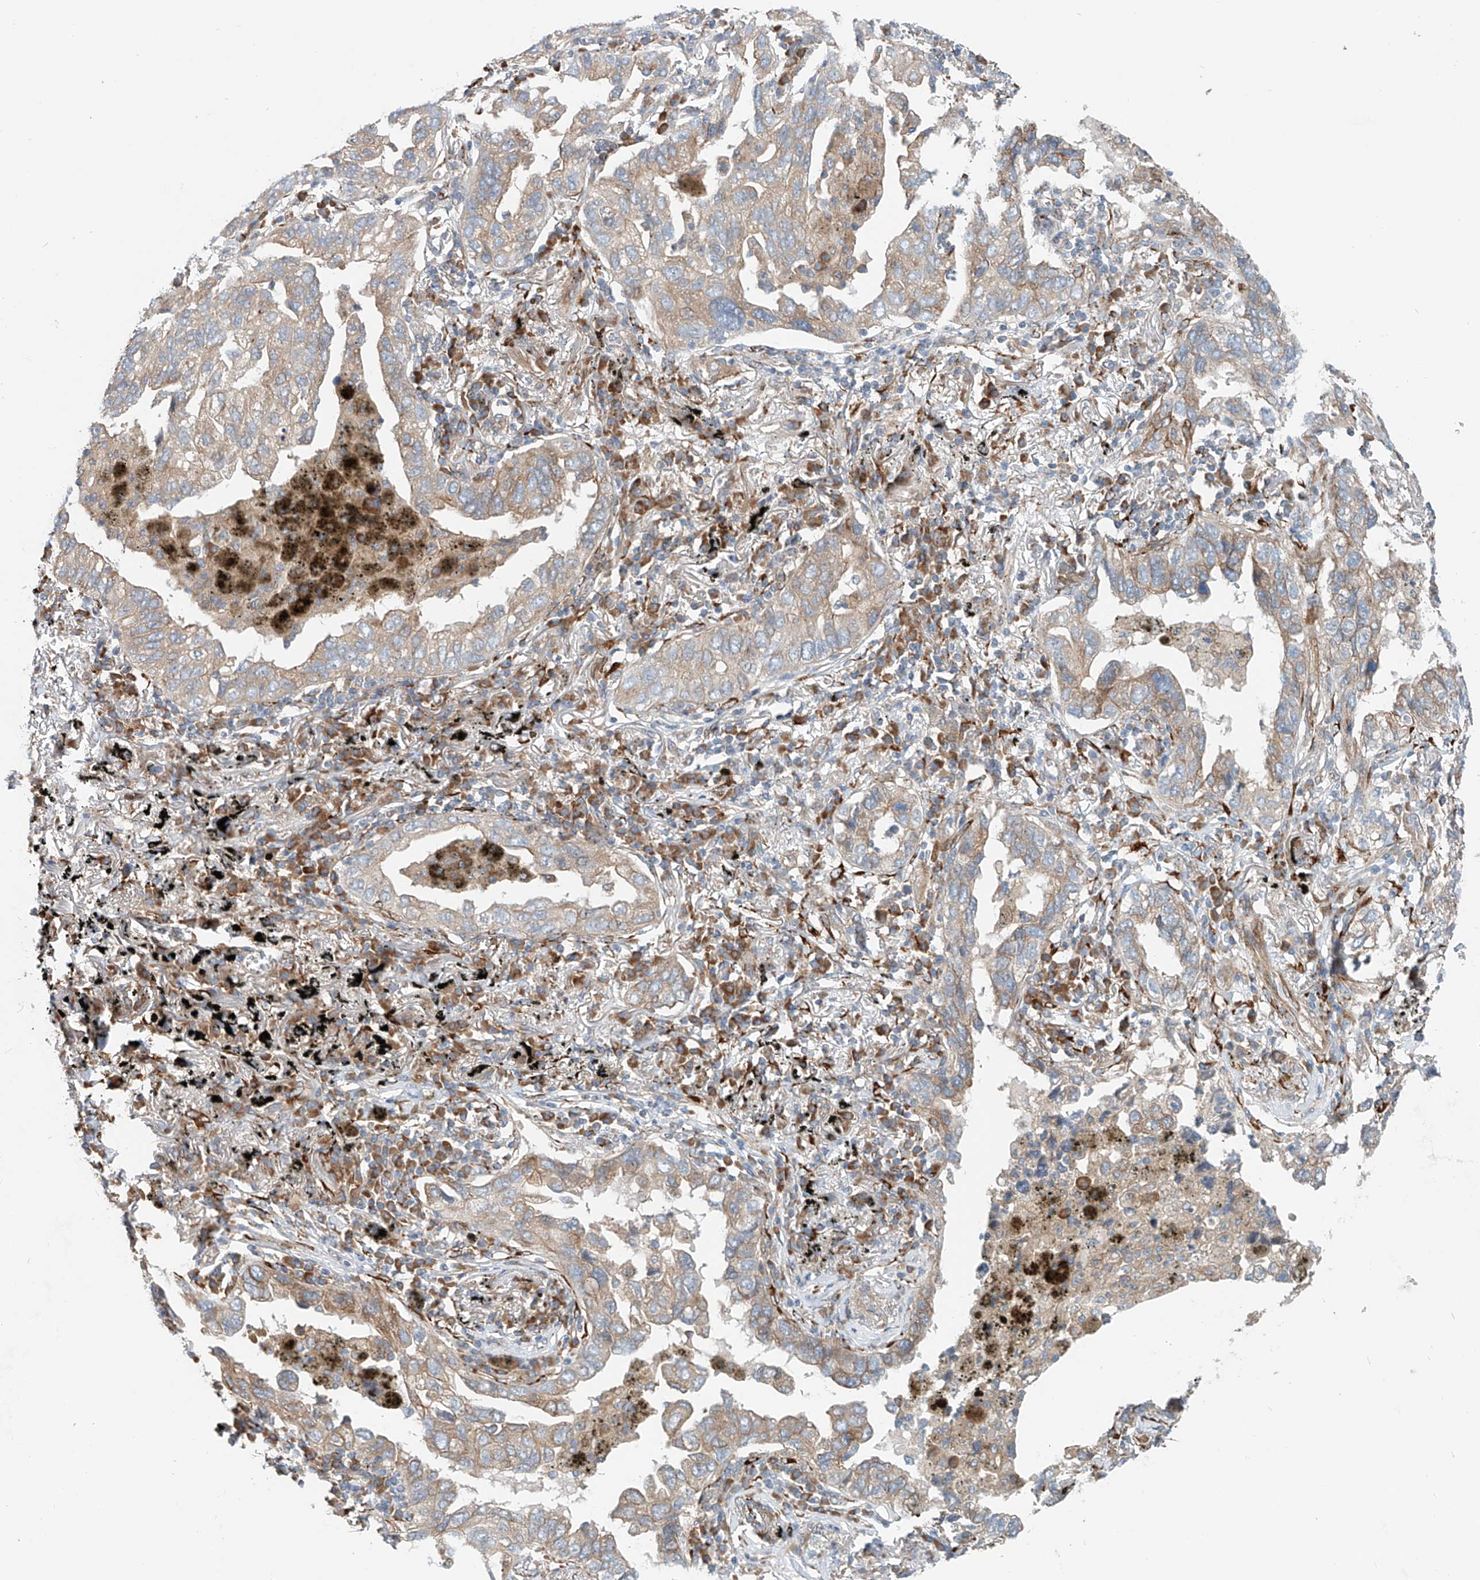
{"staining": {"intensity": "weak", "quantity": "25%-75%", "location": "cytoplasmic/membranous"}, "tissue": "lung cancer", "cell_type": "Tumor cells", "image_type": "cancer", "snomed": [{"axis": "morphology", "description": "Adenocarcinoma, NOS"}, {"axis": "topography", "description": "Lung"}], "caption": "Approximately 25%-75% of tumor cells in lung cancer (adenocarcinoma) demonstrate weak cytoplasmic/membranous protein expression as visualized by brown immunohistochemical staining.", "gene": "SNAP29", "patient": {"sex": "male", "age": 65}}